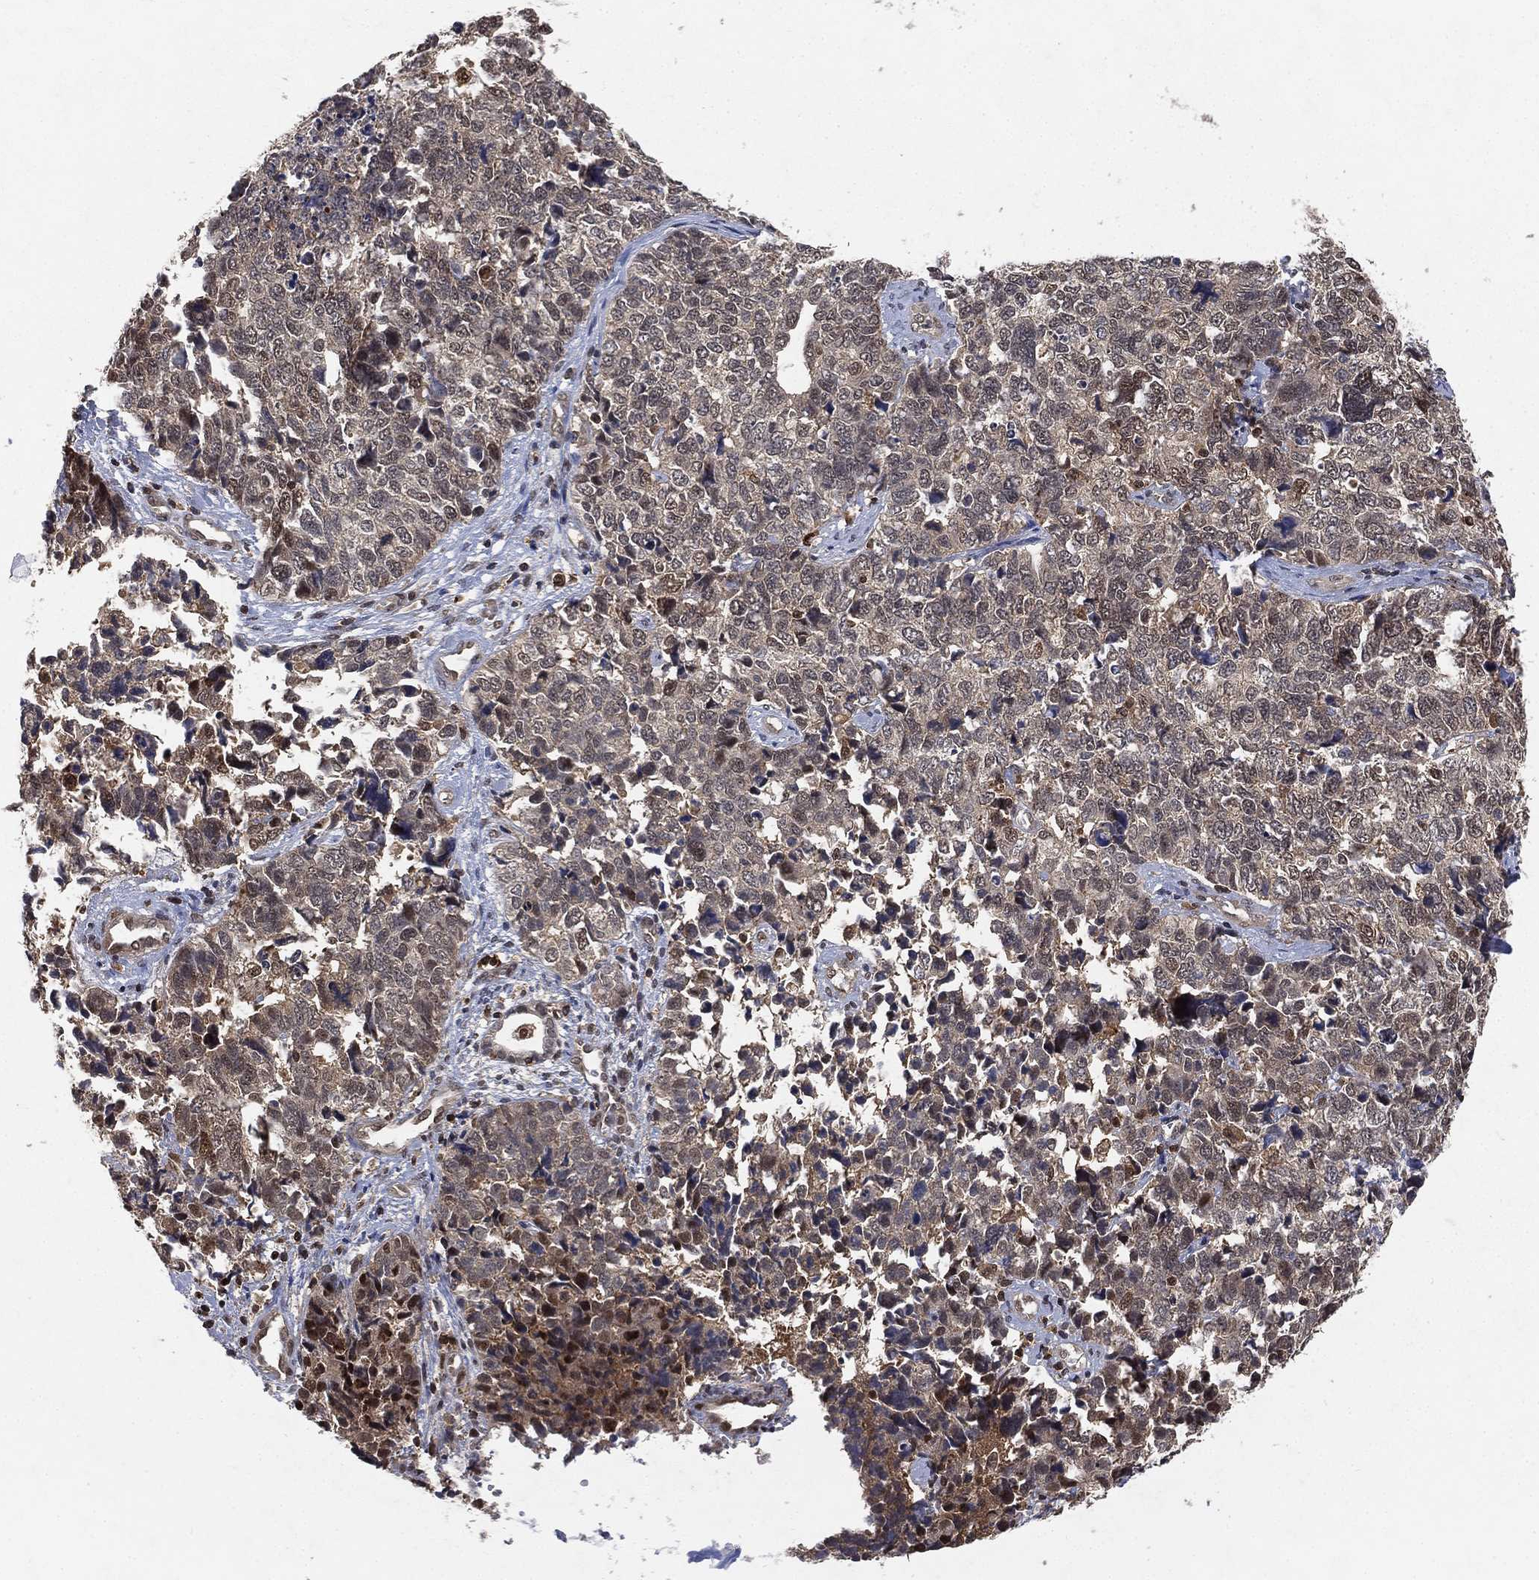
{"staining": {"intensity": "negative", "quantity": "none", "location": "none"}, "tissue": "cervical cancer", "cell_type": "Tumor cells", "image_type": "cancer", "snomed": [{"axis": "morphology", "description": "Squamous cell carcinoma, NOS"}, {"axis": "topography", "description": "Cervix"}], "caption": "Squamous cell carcinoma (cervical) stained for a protein using IHC displays no staining tumor cells.", "gene": "WDR26", "patient": {"sex": "female", "age": 63}}